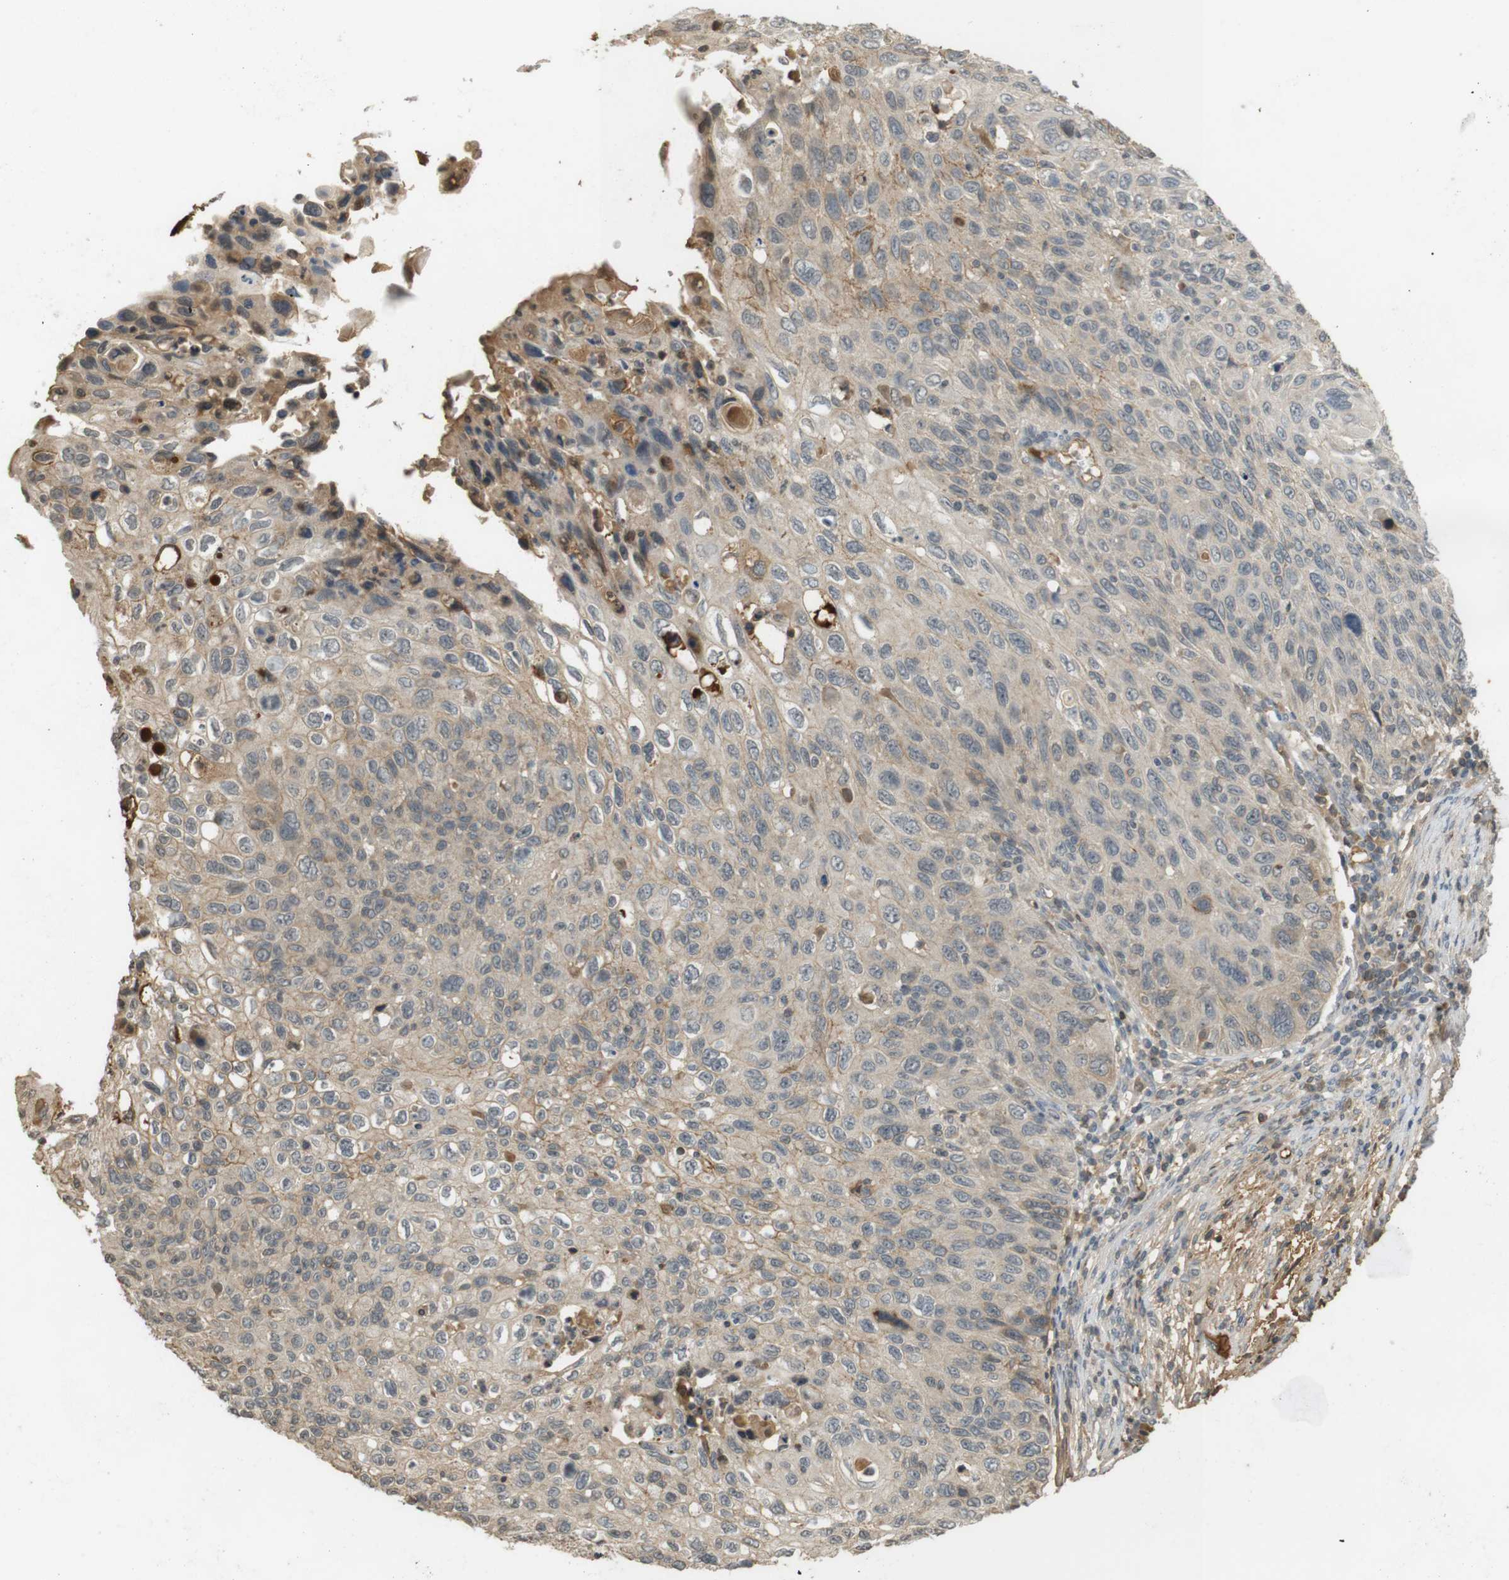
{"staining": {"intensity": "weak", "quantity": "<25%", "location": "cytoplasmic/membranous"}, "tissue": "cervical cancer", "cell_type": "Tumor cells", "image_type": "cancer", "snomed": [{"axis": "morphology", "description": "Squamous cell carcinoma, NOS"}, {"axis": "topography", "description": "Cervix"}], "caption": "Tumor cells are negative for brown protein staining in cervical cancer (squamous cell carcinoma).", "gene": "SRR", "patient": {"sex": "female", "age": 70}}